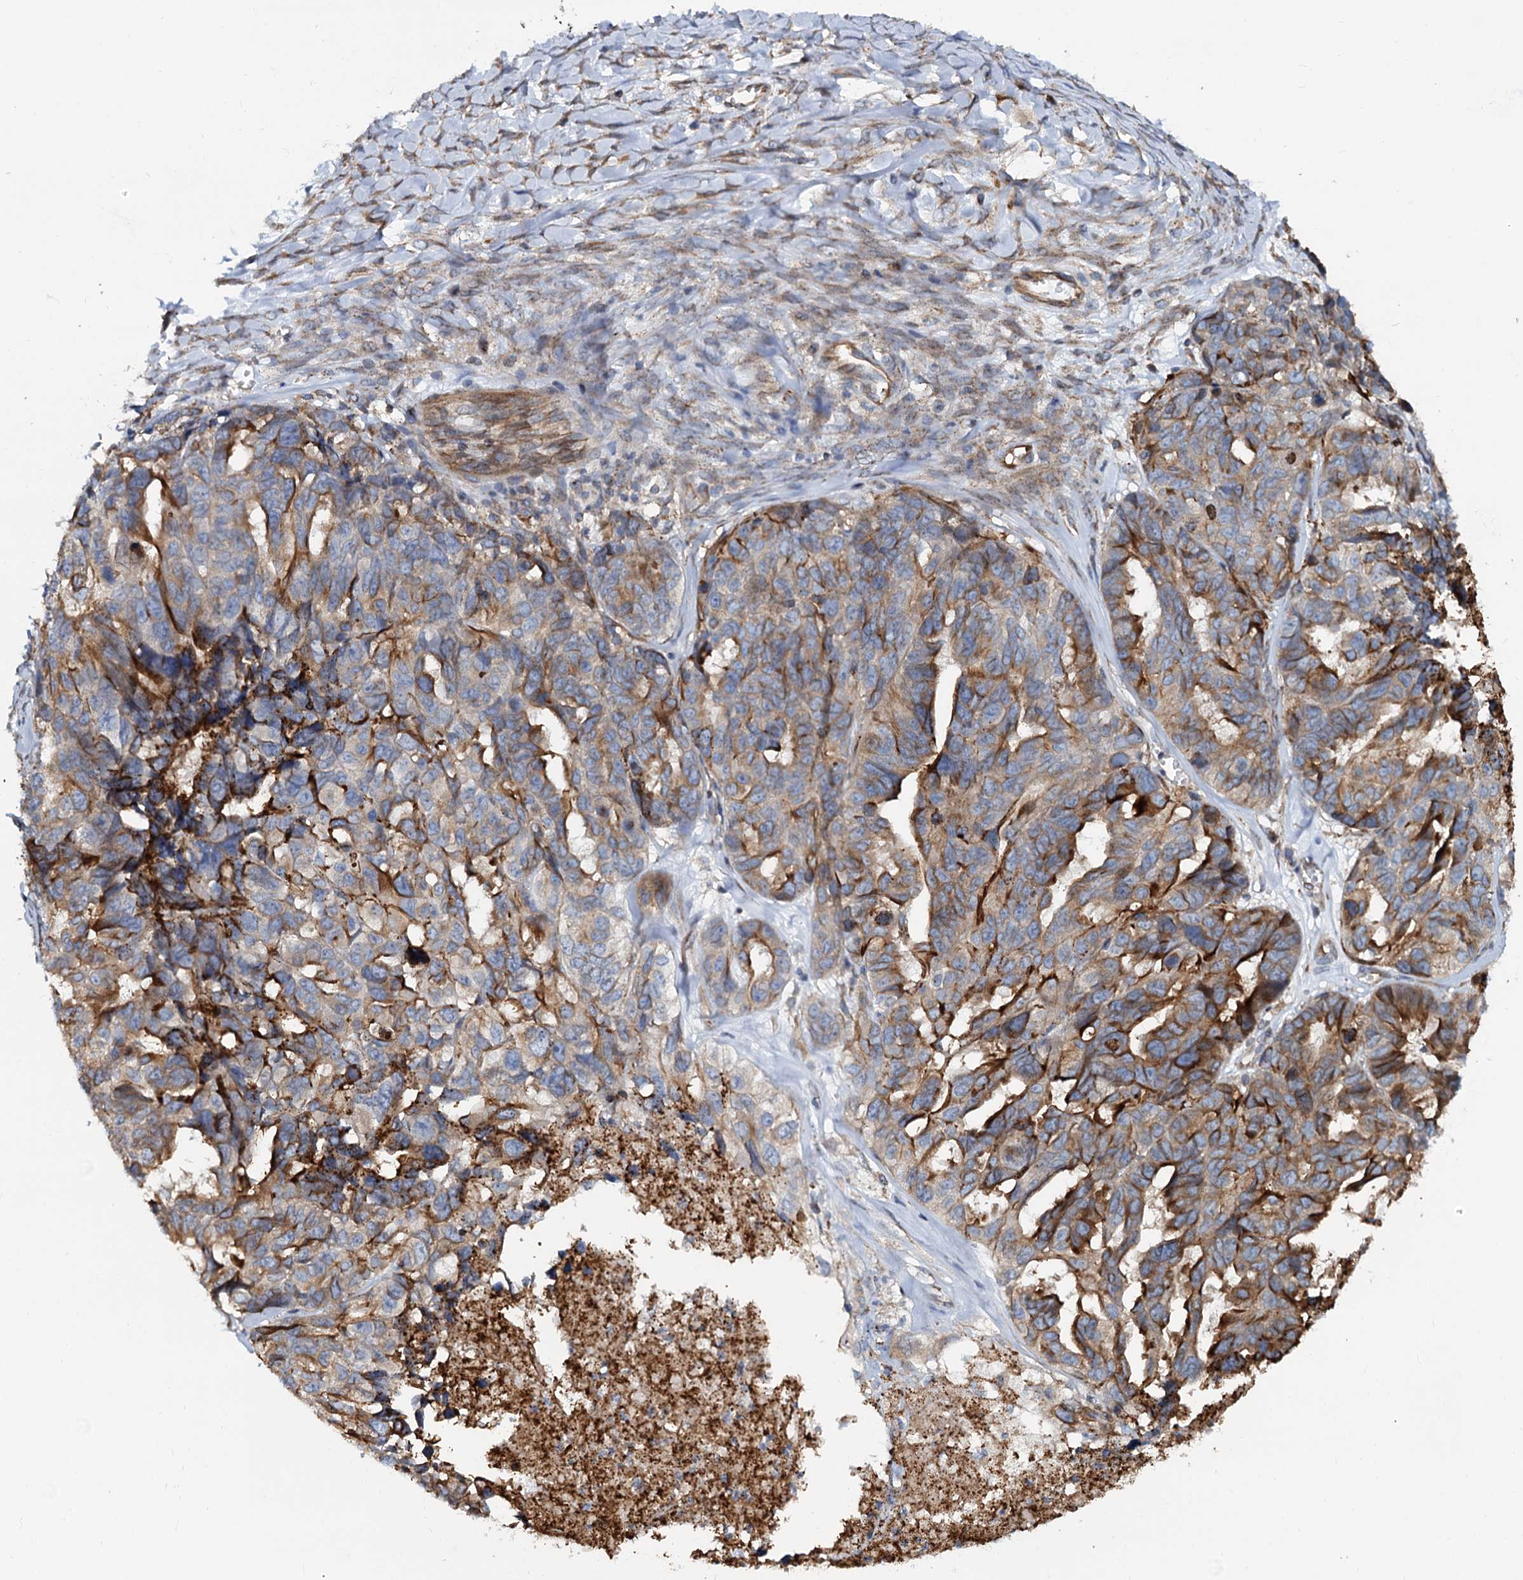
{"staining": {"intensity": "moderate", "quantity": "25%-75%", "location": "cytoplasmic/membranous"}, "tissue": "ovarian cancer", "cell_type": "Tumor cells", "image_type": "cancer", "snomed": [{"axis": "morphology", "description": "Cystadenocarcinoma, serous, NOS"}, {"axis": "topography", "description": "Ovary"}], "caption": "IHC (DAB (3,3'-diaminobenzidine)) staining of human ovarian cancer exhibits moderate cytoplasmic/membranous protein staining in approximately 25%-75% of tumor cells.", "gene": "PSEN1", "patient": {"sex": "female", "age": 79}}